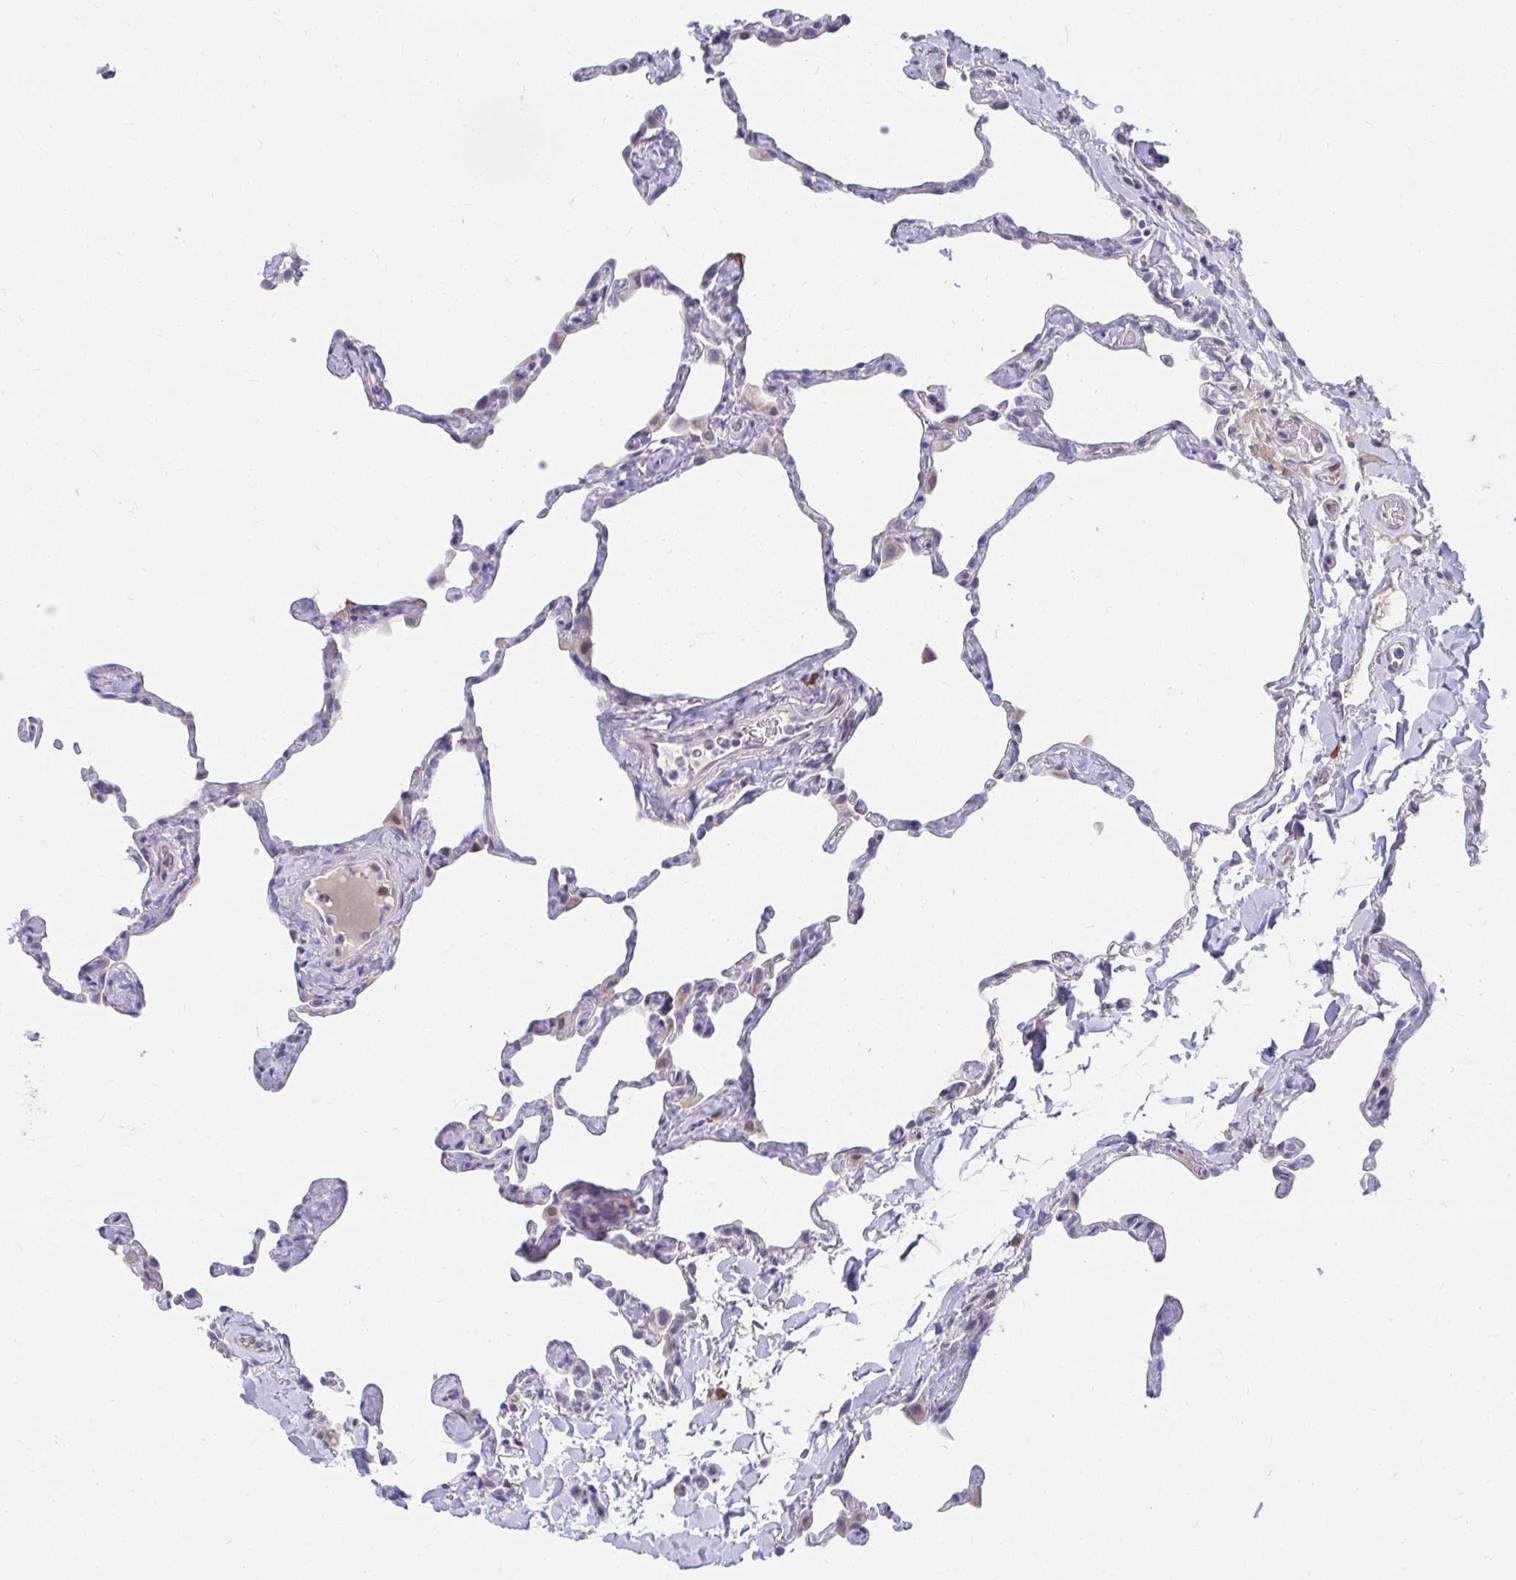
{"staining": {"intensity": "negative", "quantity": "none", "location": "none"}, "tissue": "lung", "cell_type": "Alveolar cells", "image_type": "normal", "snomed": [{"axis": "morphology", "description": "Normal tissue, NOS"}, {"axis": "topography", "description": "Lung"}], "caption": "Micrograph shows no significant protein positivity in alveolar cells of normal lung.", "gene": "SLAMF7", "patient": {"sex": "male", "age": 65}}